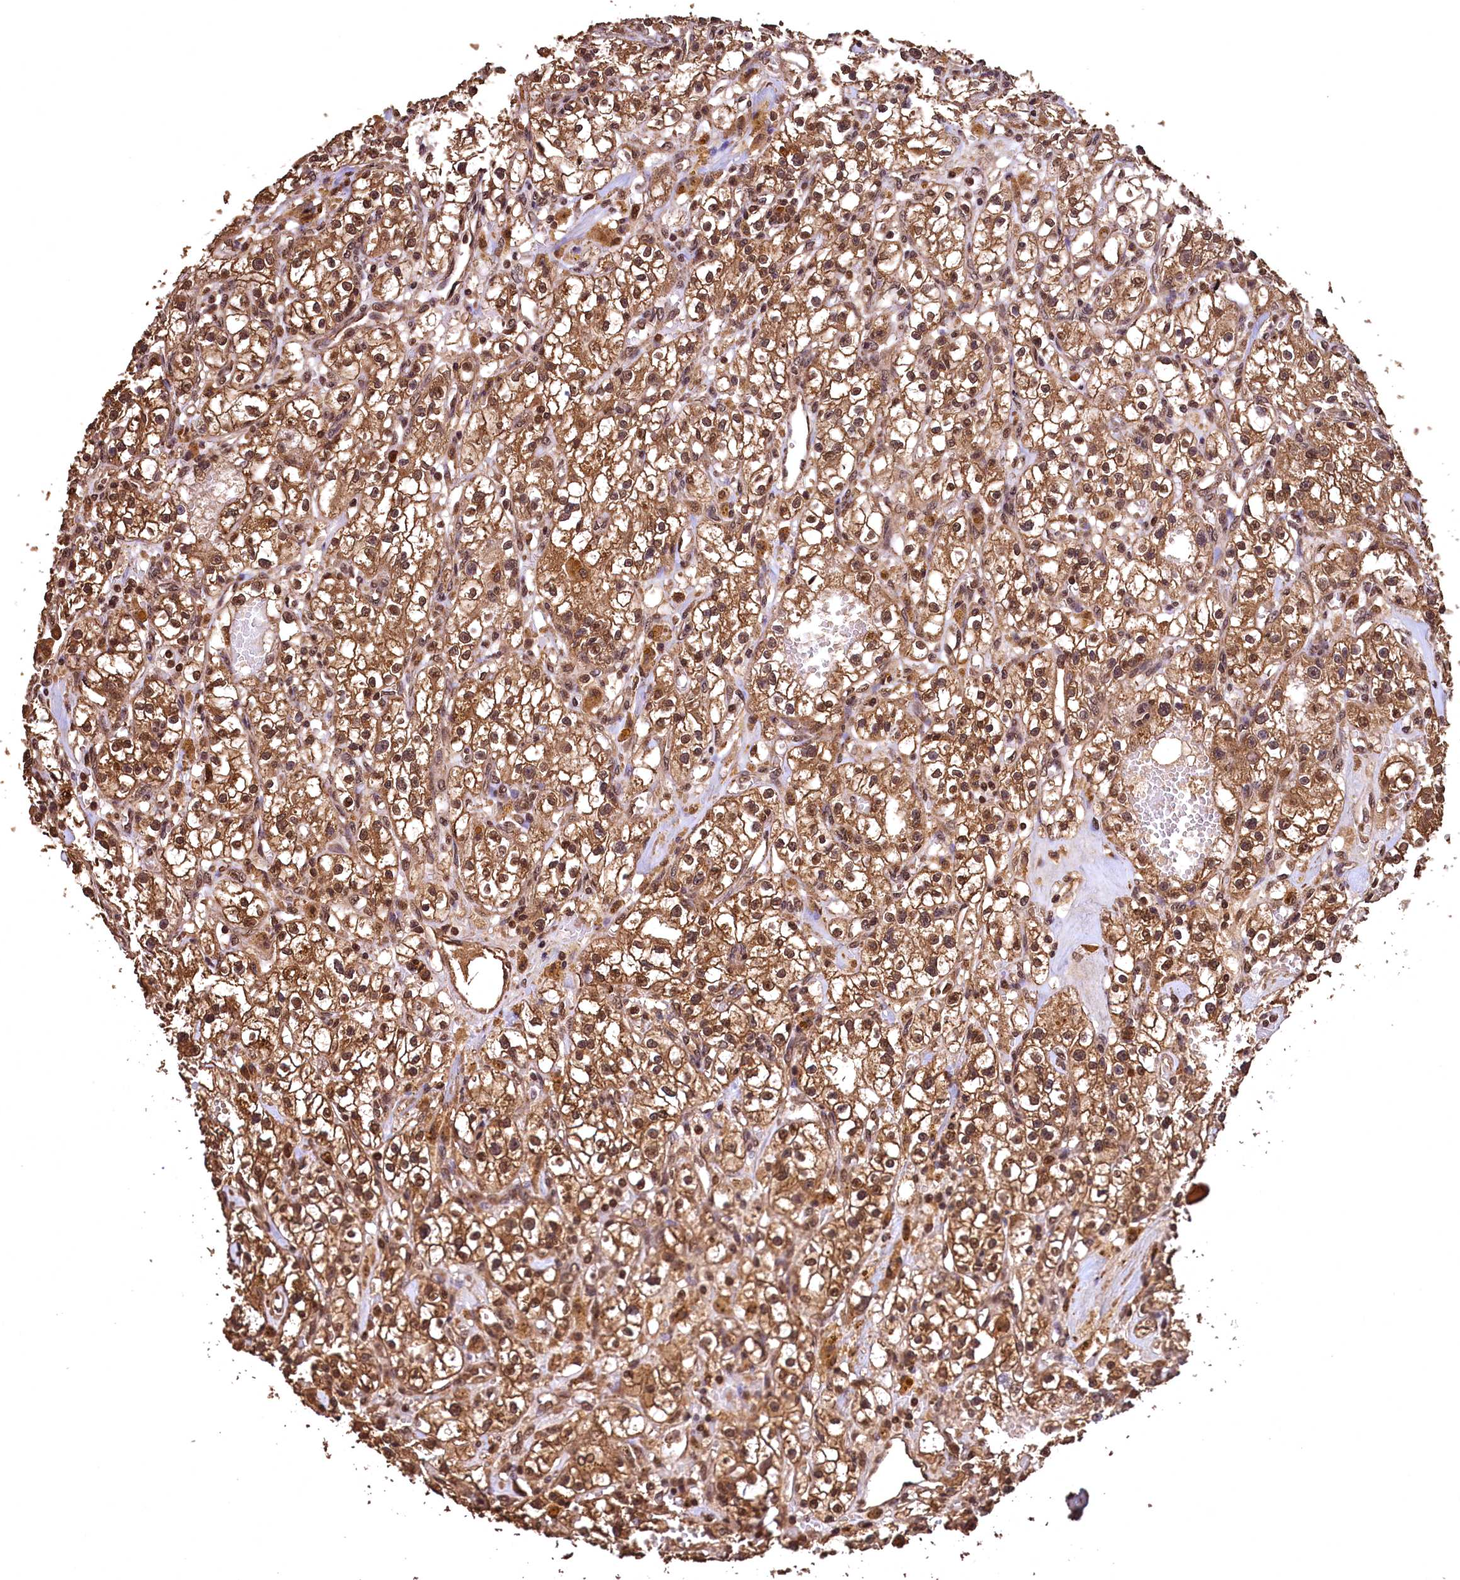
{"staining": {"intensity": "moderate", "quantity": ">75%", "location": "cytoplasmic/membranous,nuclear"}, "tissue": "renal cancer", "cell_type": "Tumor cells", "image_type": "cancer", "snomed": [{"axis": "morphology", "description": "Adenocarcinoma, NOS"}, {"axis": "topography", "description": "Kidney"}], "caption": "DAB immunohistochemical staining of human renal cancer shows moderate cytoplasmic/membranous and nuclear protein positivity in approximately >75% of tumor cells.", "gene": "CEP57L1", "patient": {"sex": "male", "age": 56}}